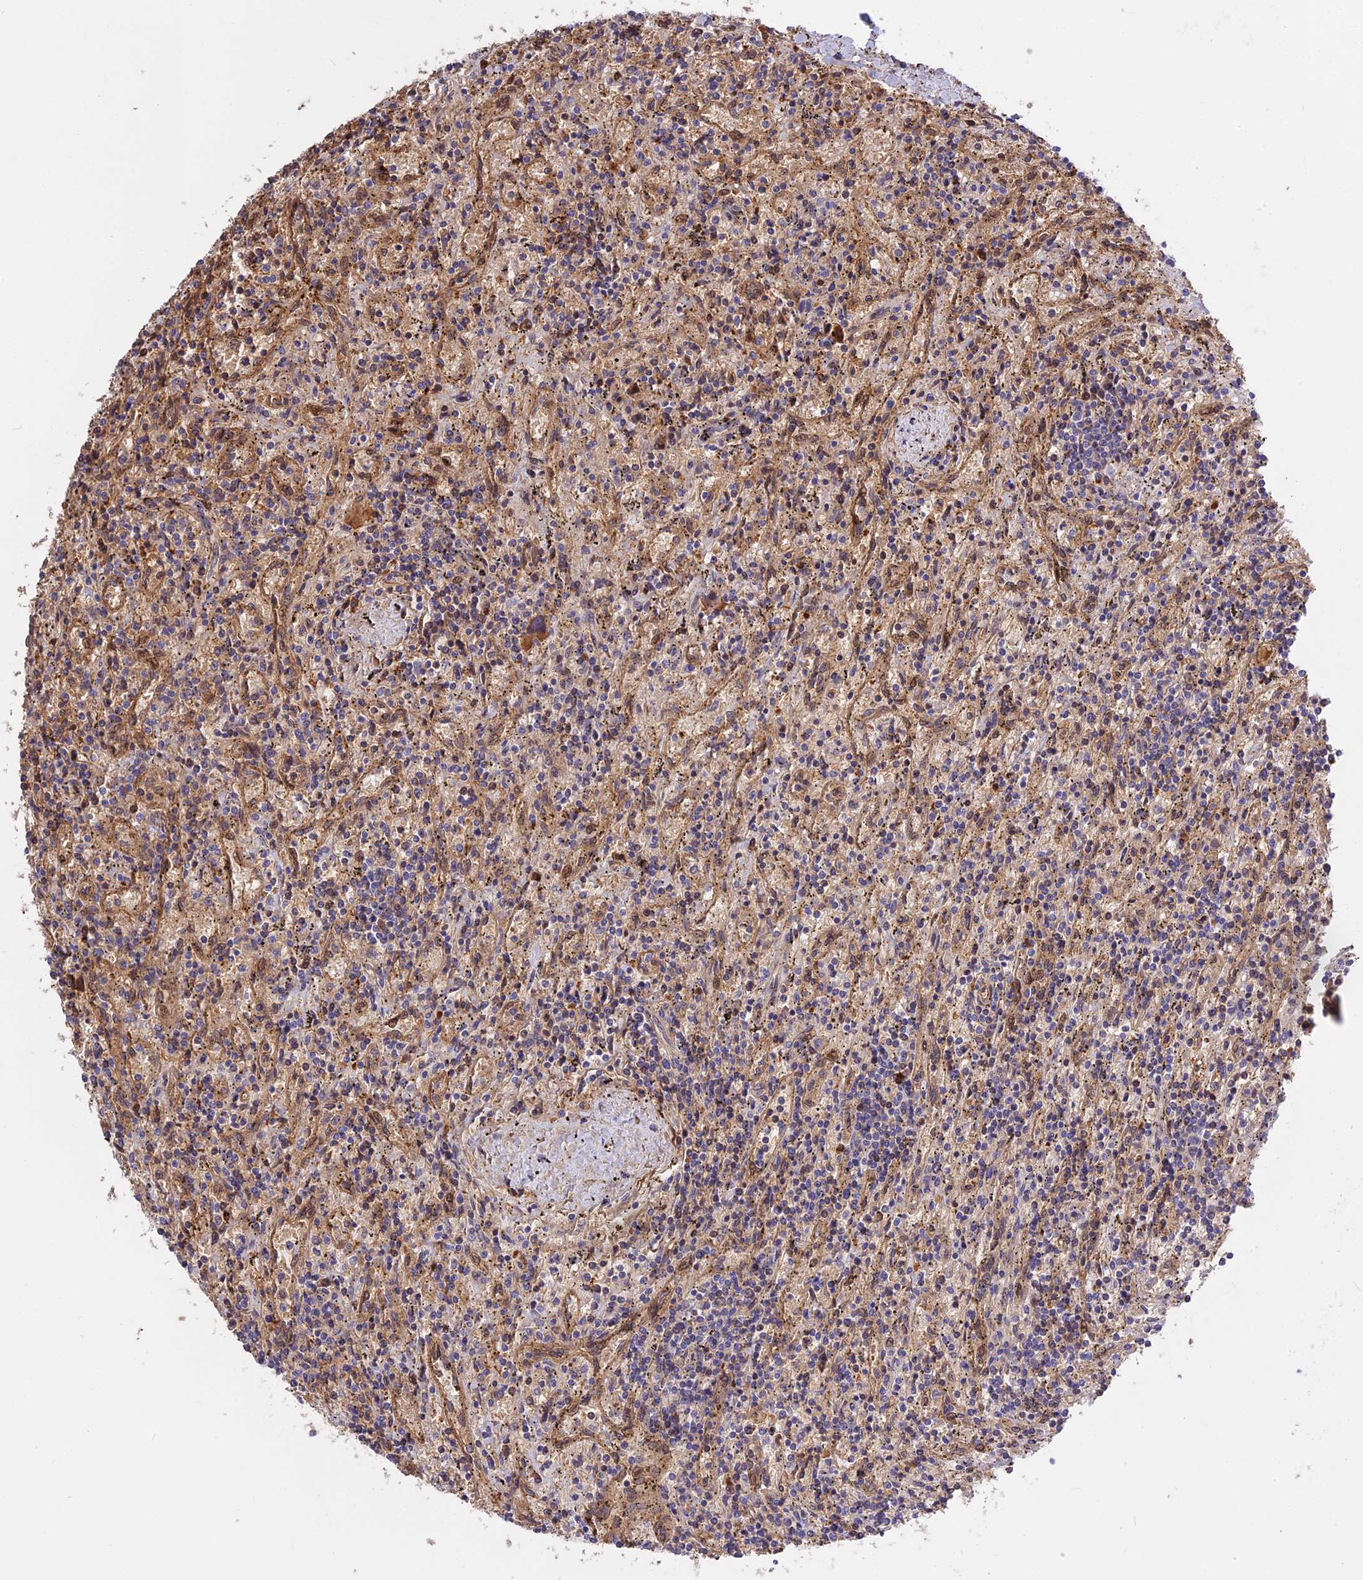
{"staining": {"intensity": "weak", "quantity": "25%-75%", "location": "cytoplasmic/membranous"}, "tissue": "lymphoma", "cell_type": "Tumor cells", "image_type": "cancer", "snomed": [{"axis": "morphology", "description": "Malignant lymphoma, non-Hodgkin's type, Low grade"}, {"axis": "topography", "description": "Spleen"}], "caption": "Lymphoma stained with DAB (3,3'-diaminobenzidine) IHC demonstrates low levels of weak cytoplasmic/membranous expression in about 25%-75% of tumor cells. (Brightfield microscopy of DAB IHC at high magnification).", "gene": "MFSD2A", "patient": {"sex": "male", "age": 76}}